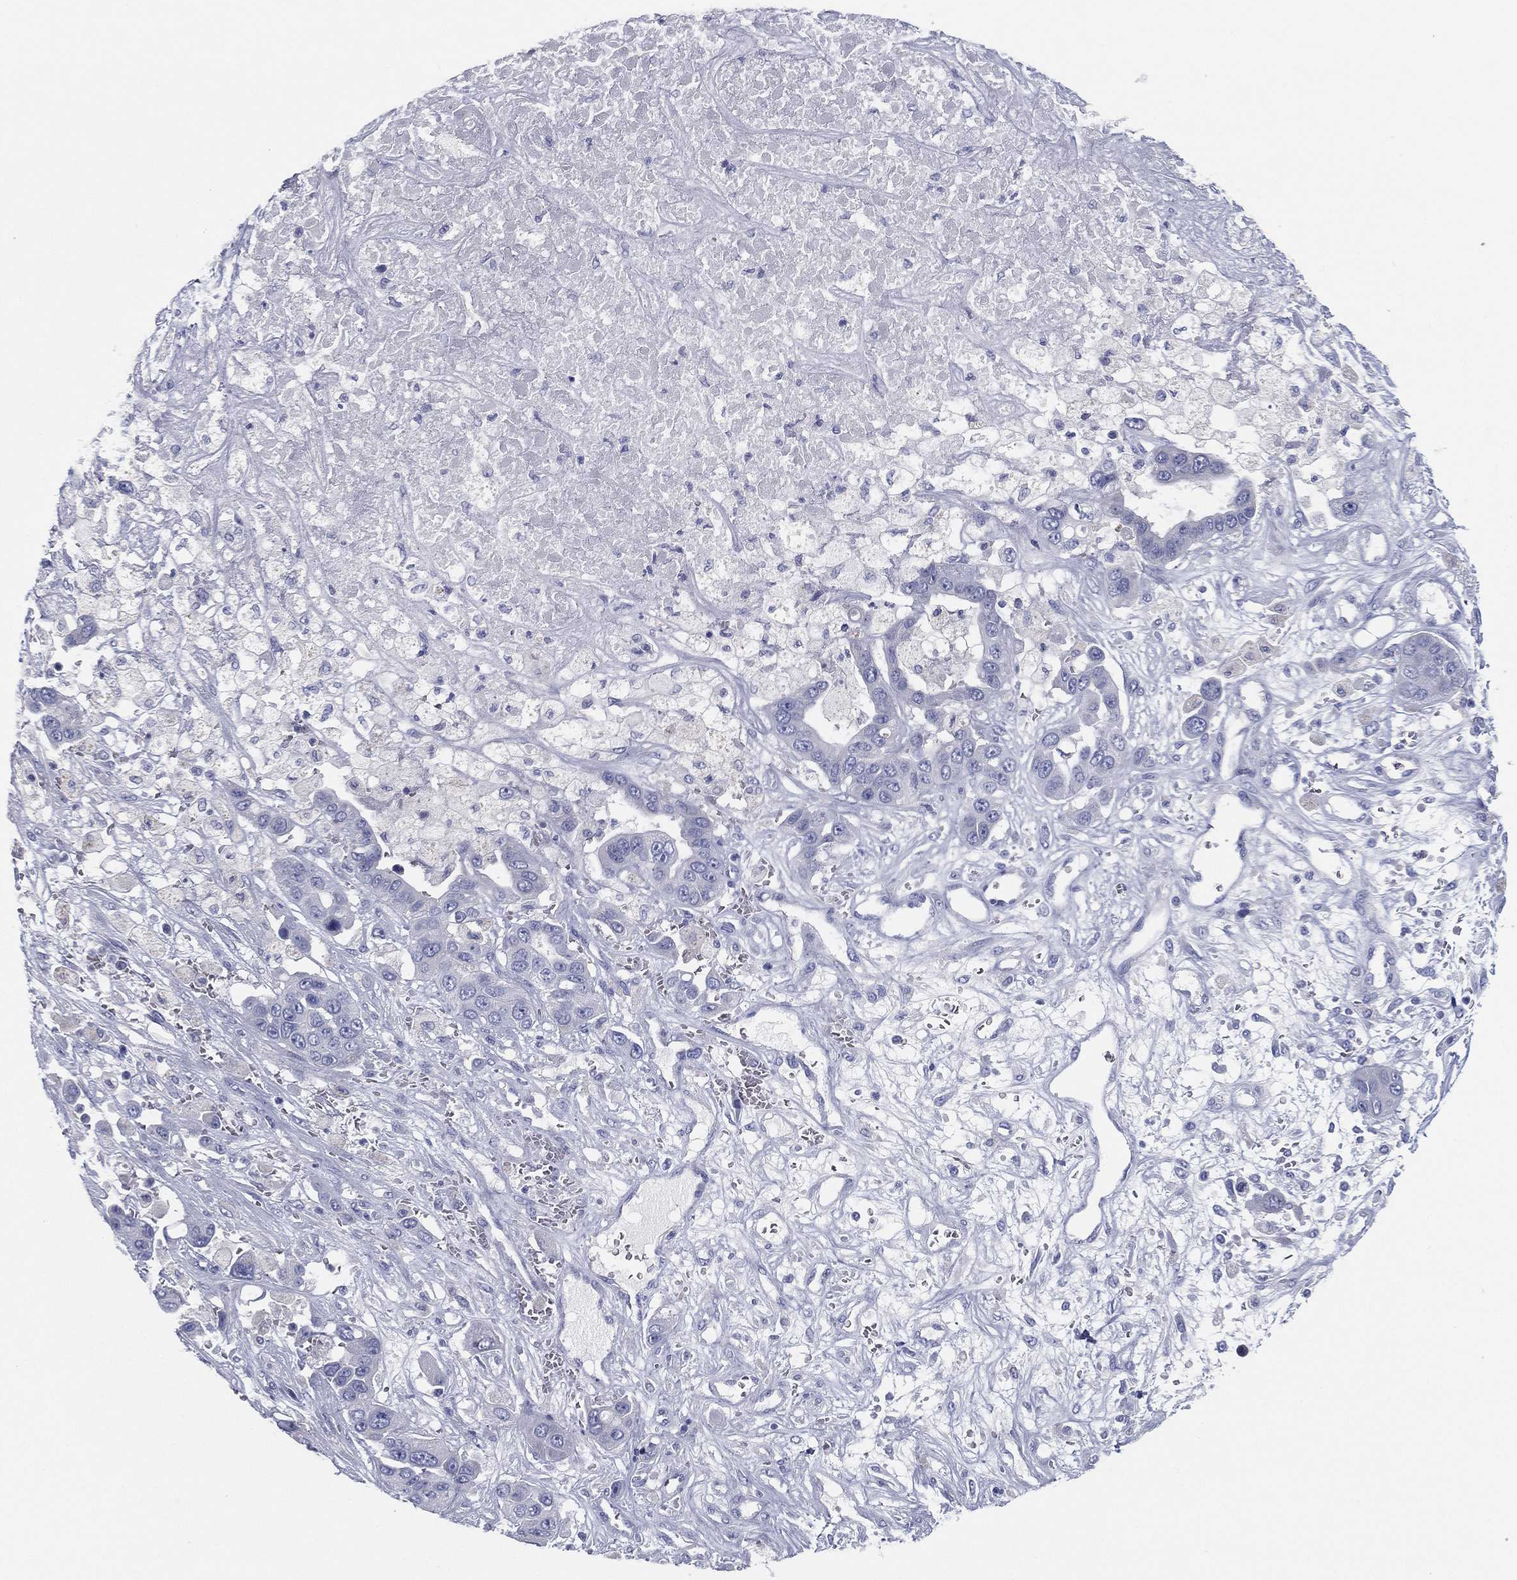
{"staining": {"intensity": "negative", "quantity": "none", "location": "none"}, "tissue": "liver cancer", "cell_type": "Tumor cells", "image_type": "cancer", "snomed": [{"axis": "morphology", "description": "Cholangiocarcinoma"}, {"axis": "topography", "description": "Liver"}], "caption": "High power microscopy micrograph of an immunohistochemistry micrograph of liver cancer (cholangiocarcinoma), revealing no significant expression in tumor cells.", "gene": "STS", "patient": {"sex": "female", "age": 52}}